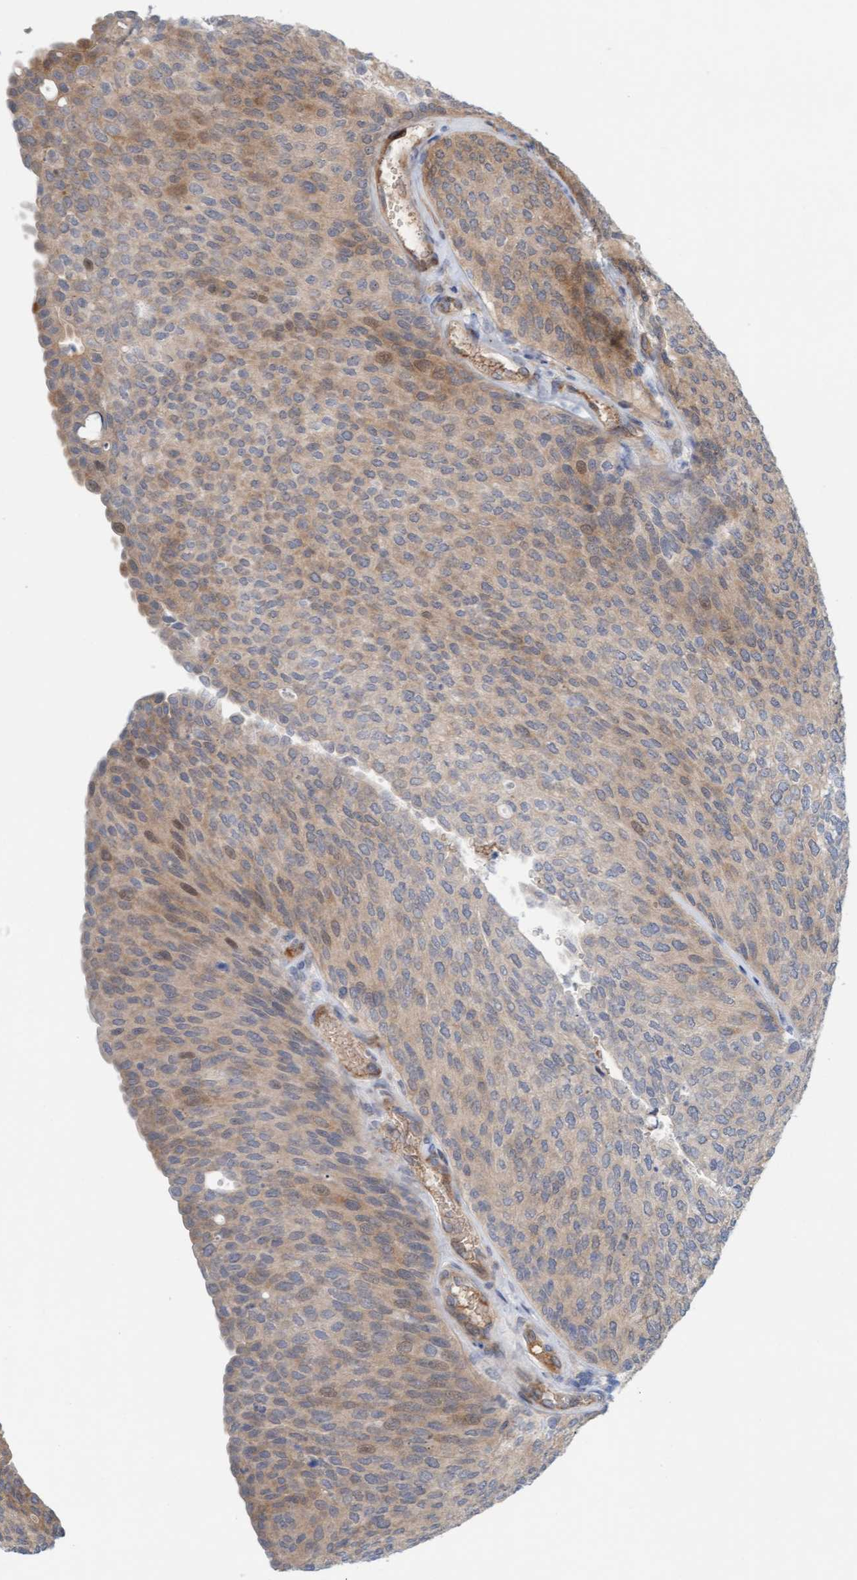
{"staining": {"intensity": "moderate", "quantity": "25%-75%", "location": "cytoplasmic/membranous,nuclear"}, "tissue": "urothelial cancer", "cell_type": "Tumor cells", "image_type": "cancer", "snomed": [{"axis": "morphology", "description": "Urothelial carcinoma, Low grade"}, {"axis": "topography", "description": "Urinary bladder"}], "caption": "Immunohistochemical staining of human urothelial cancer reveals medium levels of moderate cytoplasmic/membranous and nuclear protein expression in about 25%-75% of tumor cells. (DAB (3,3'-diaminobenzidine) IHC with brightfield microscopy, high magnification).", "gene": "EIF4EBP1", "patient": {"sex": "female", "age": 79}}